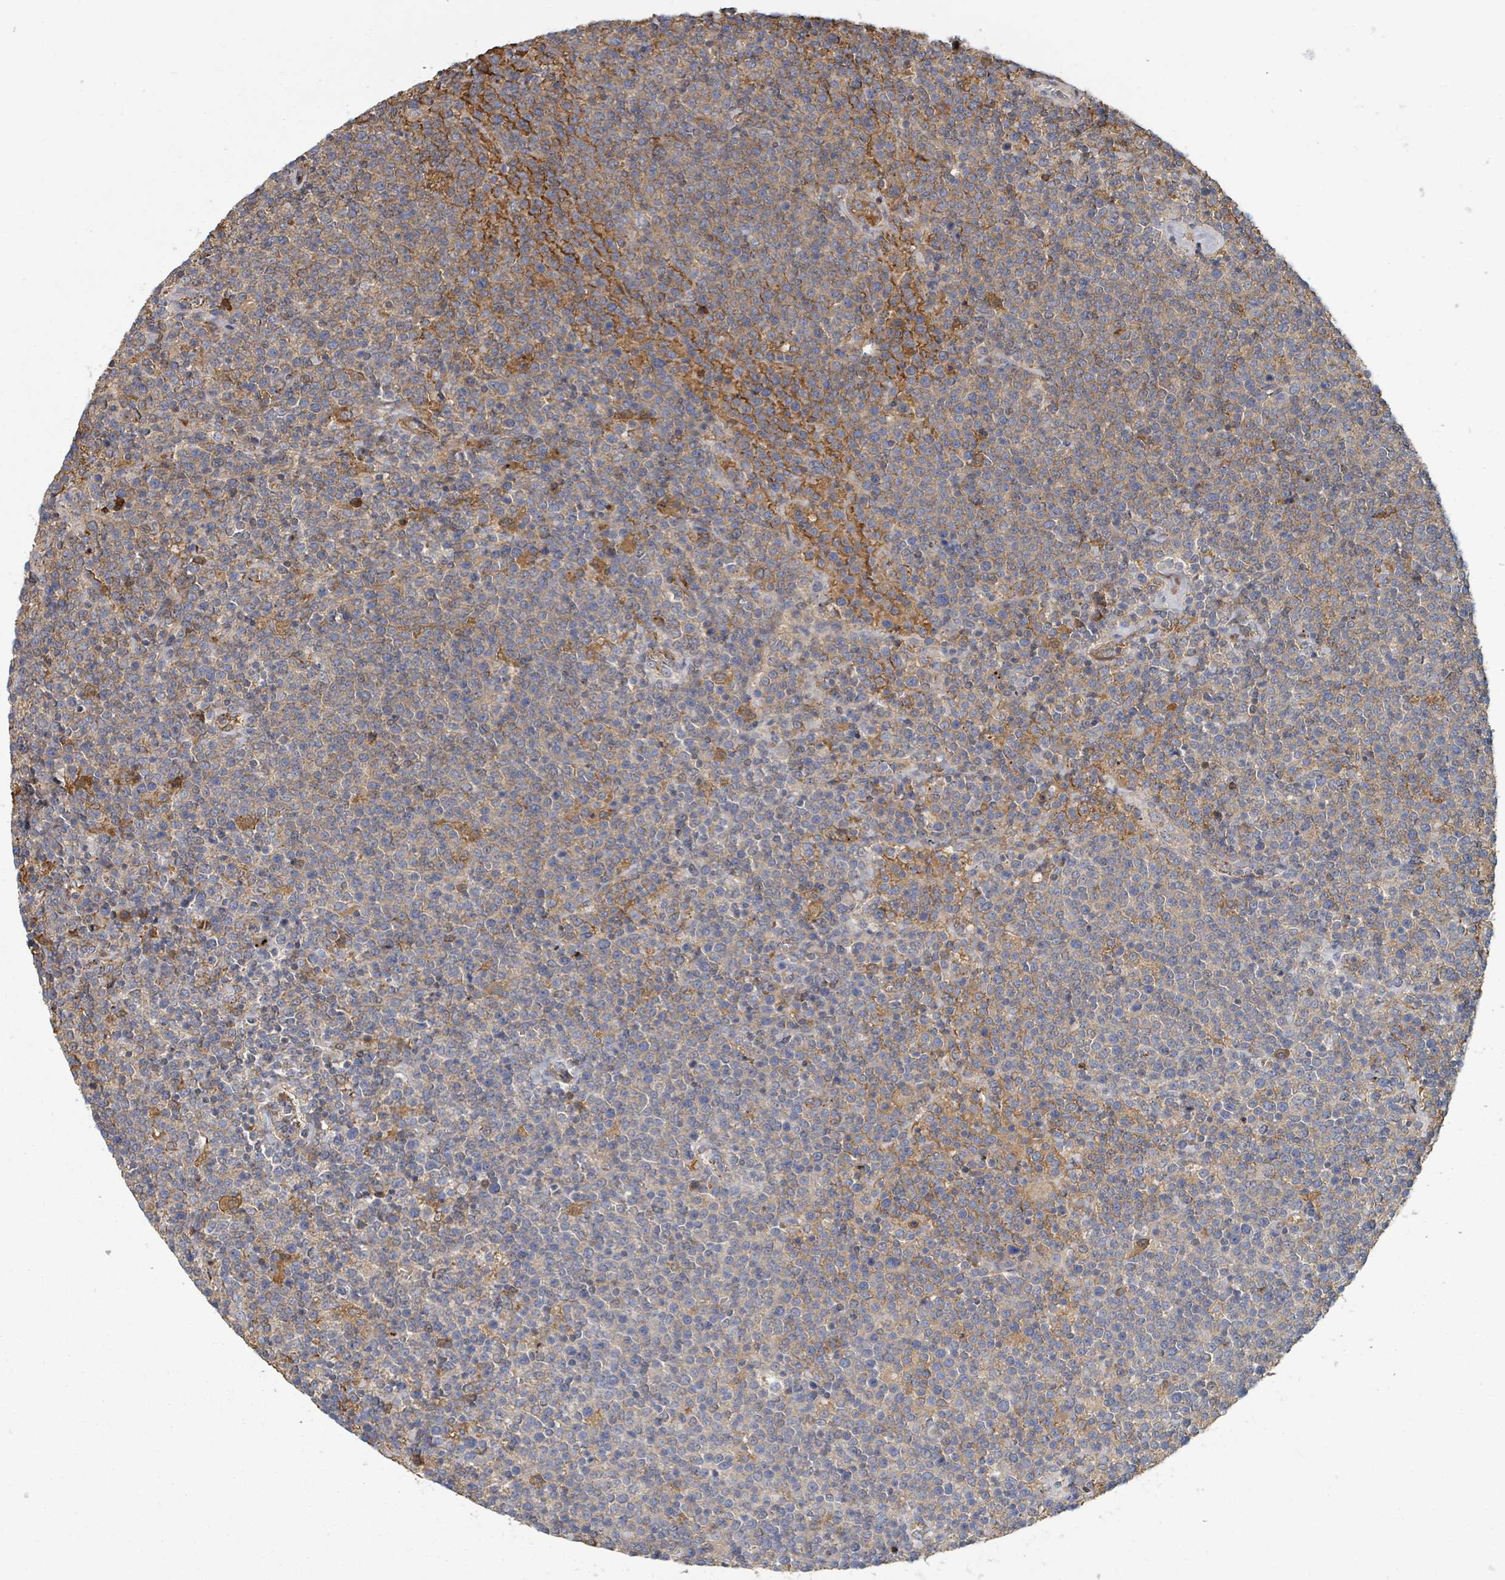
{"staining": {"intensity": "weak", "quantity": "<25%", "location": "cytoplasmic/membranous"}, "tissue": "lymphoma", "cell_type": "Tumor cells", "image_type": "cancer", "snomed": [{"axis": "morphology", "description": "Malignant lymphoma, non-Hodgkin's type, High grade"}, {"axis": "topography", "description": "Lymph node"}], "caption": "Malignant lymphoma, non-Hodgkin's type (high-grade) was stained to show a protein in brown. There is no significant expression in tumor cells.", "gene": "GABBR1", "patient": {"sex": "male", "age": 61}}